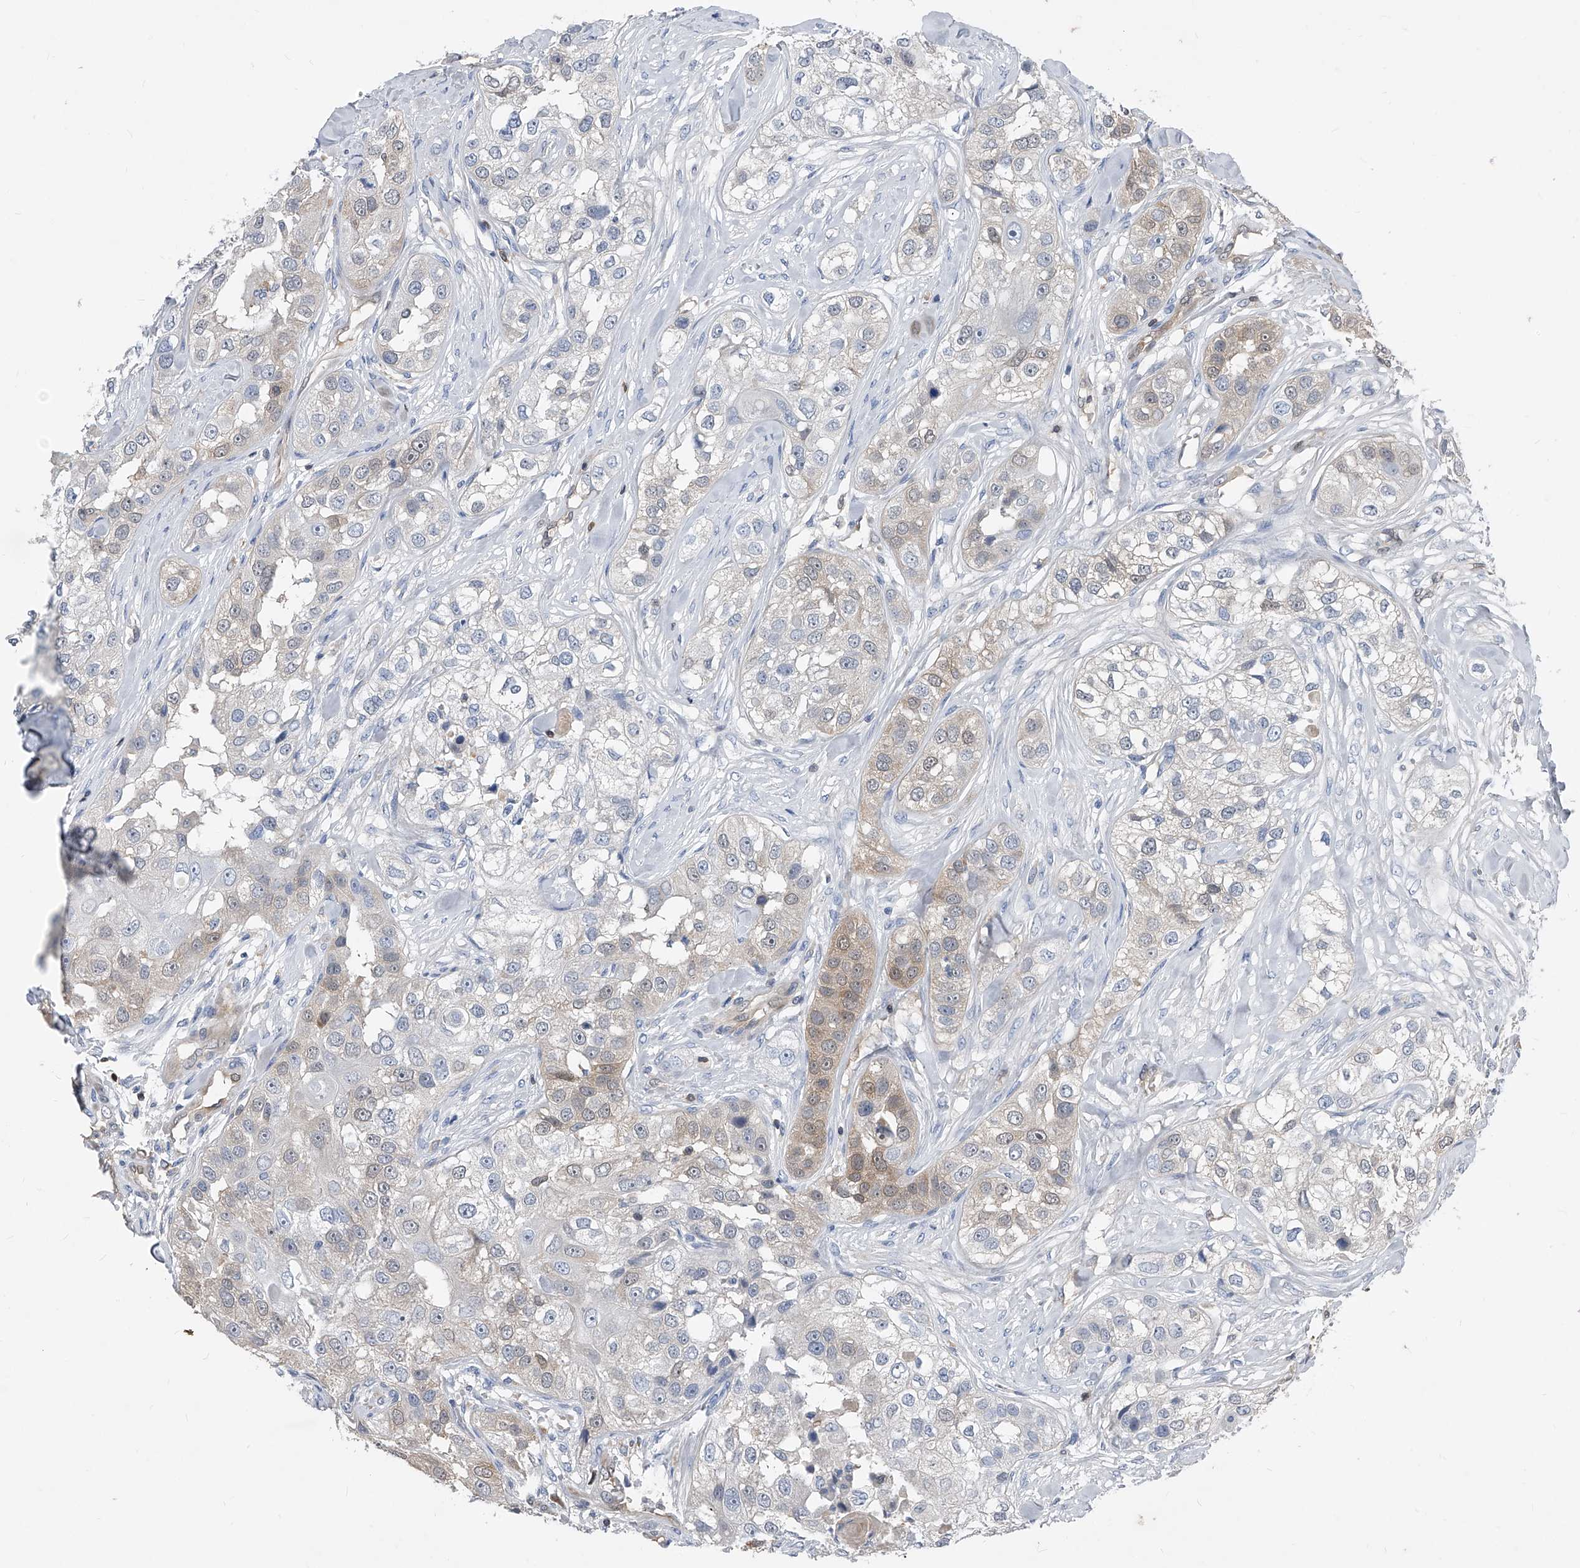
{"staining": {"intensity": "weak", "quantity": "<25%", "location": "cytoplasmic/membranous"}, "tissue": "head and neck cancer", "cell_type": "Tumor cells", "image_type": "cancer", "snomed": [{"axis": "morphology", "description": "Normal tissue, NOS"}, {"axis": "morphology", "description": "Squamous cell carcinoma, NOS"}, {"axis": "topography", "description": "Skeletal muscle"}, {"axis": "topography", "description": "Head-Neck"}], "caption": "Protein analysis of squamous cell carcinoma (head and neck) demonstrates no significant expression in tumor cells.", "gene": "MAP2K6", "patient": {"sex": "male", "age": 51}}